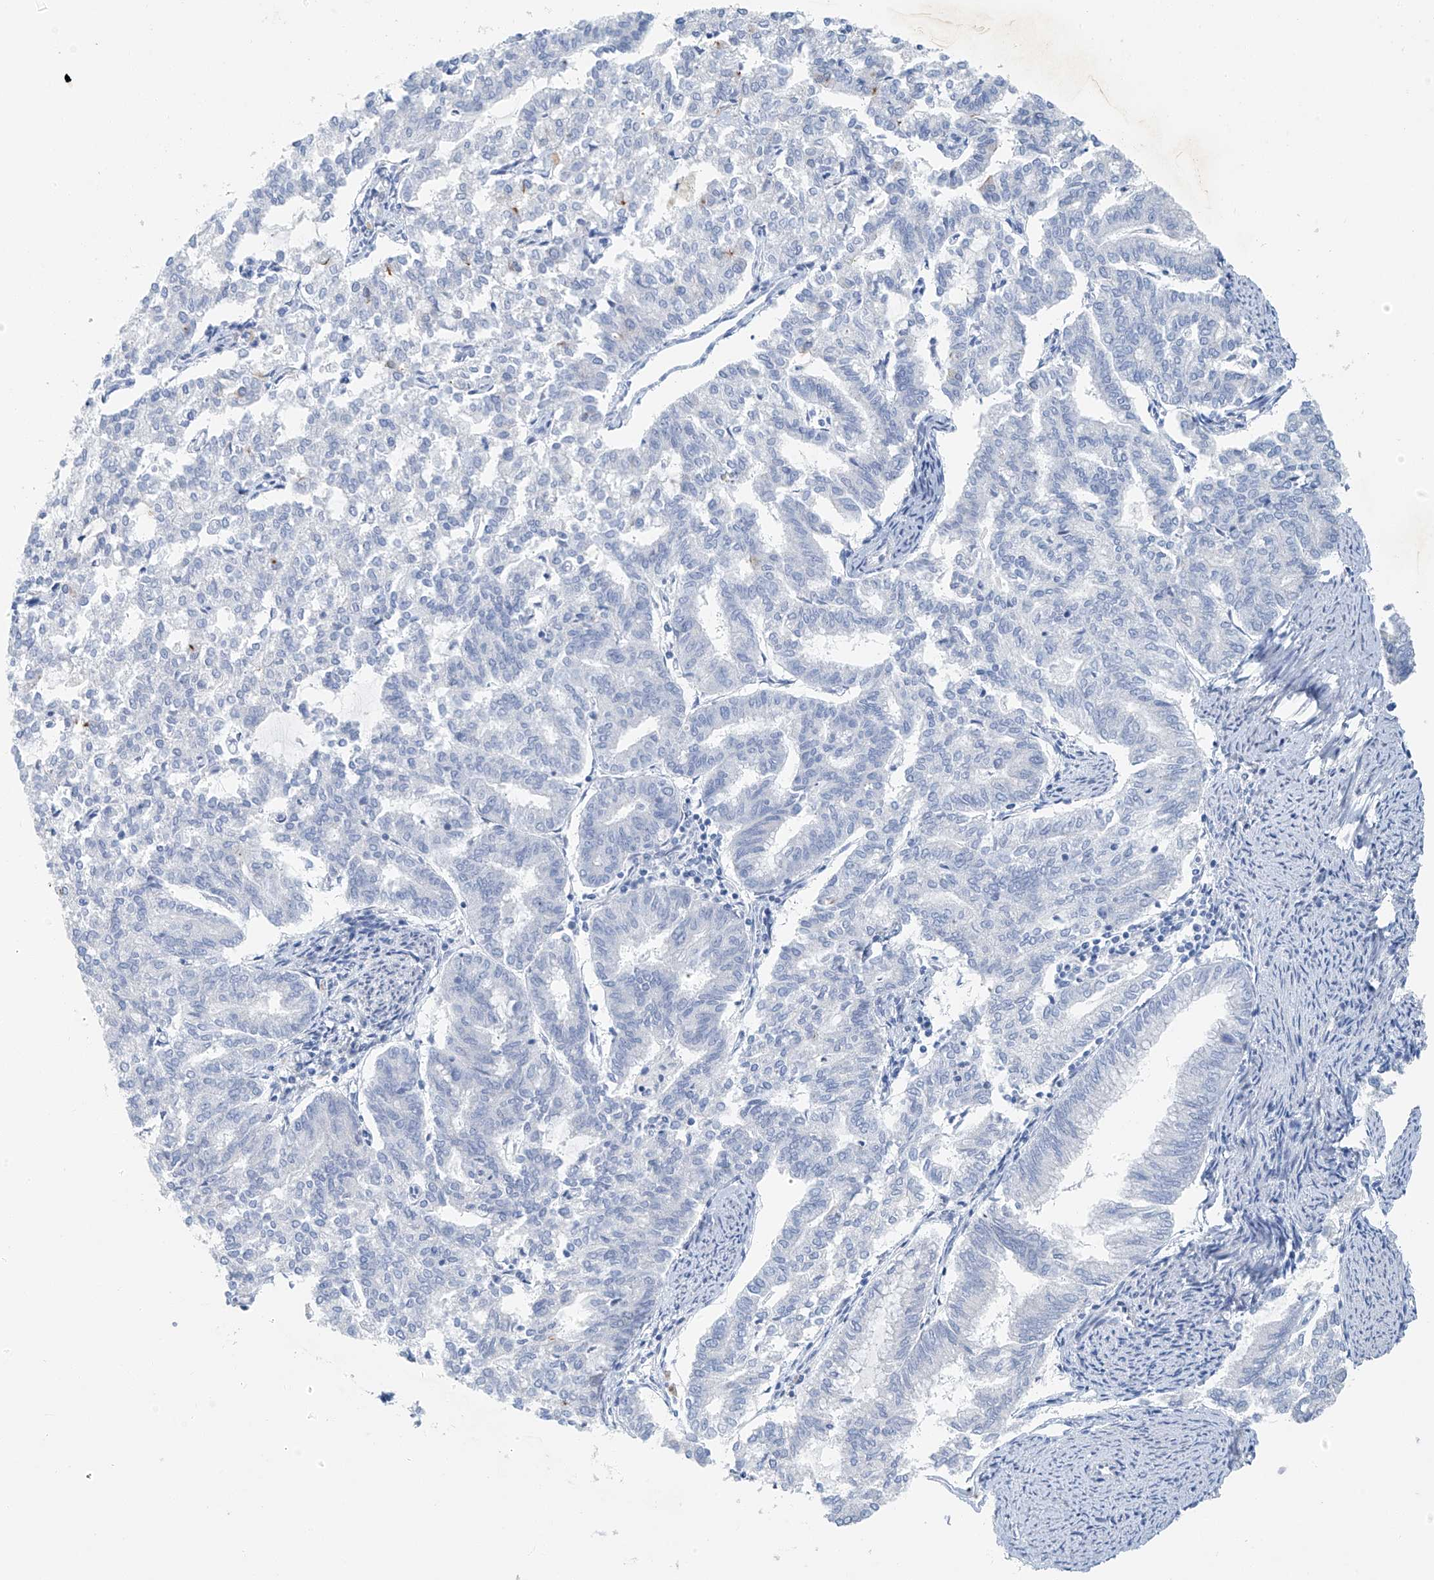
{"staining": {"intensity": "negative", "quantity": "none", "location": "none"}, "tissue": "endometrial cancer", "cell_type": "Tumor cells", "image_type": "cancer", "snomed": [{"axis": "morphology", "description": "Adenocarcinoma, NOS"}, {"axis": "topography", "description": "Endometrium"}], "caption": "This is an IHC image of human endometrial cancer. There is no staining in tumor cells.", "gene": "C1orf87", "patient": {"sex": "female", "age": 79}}